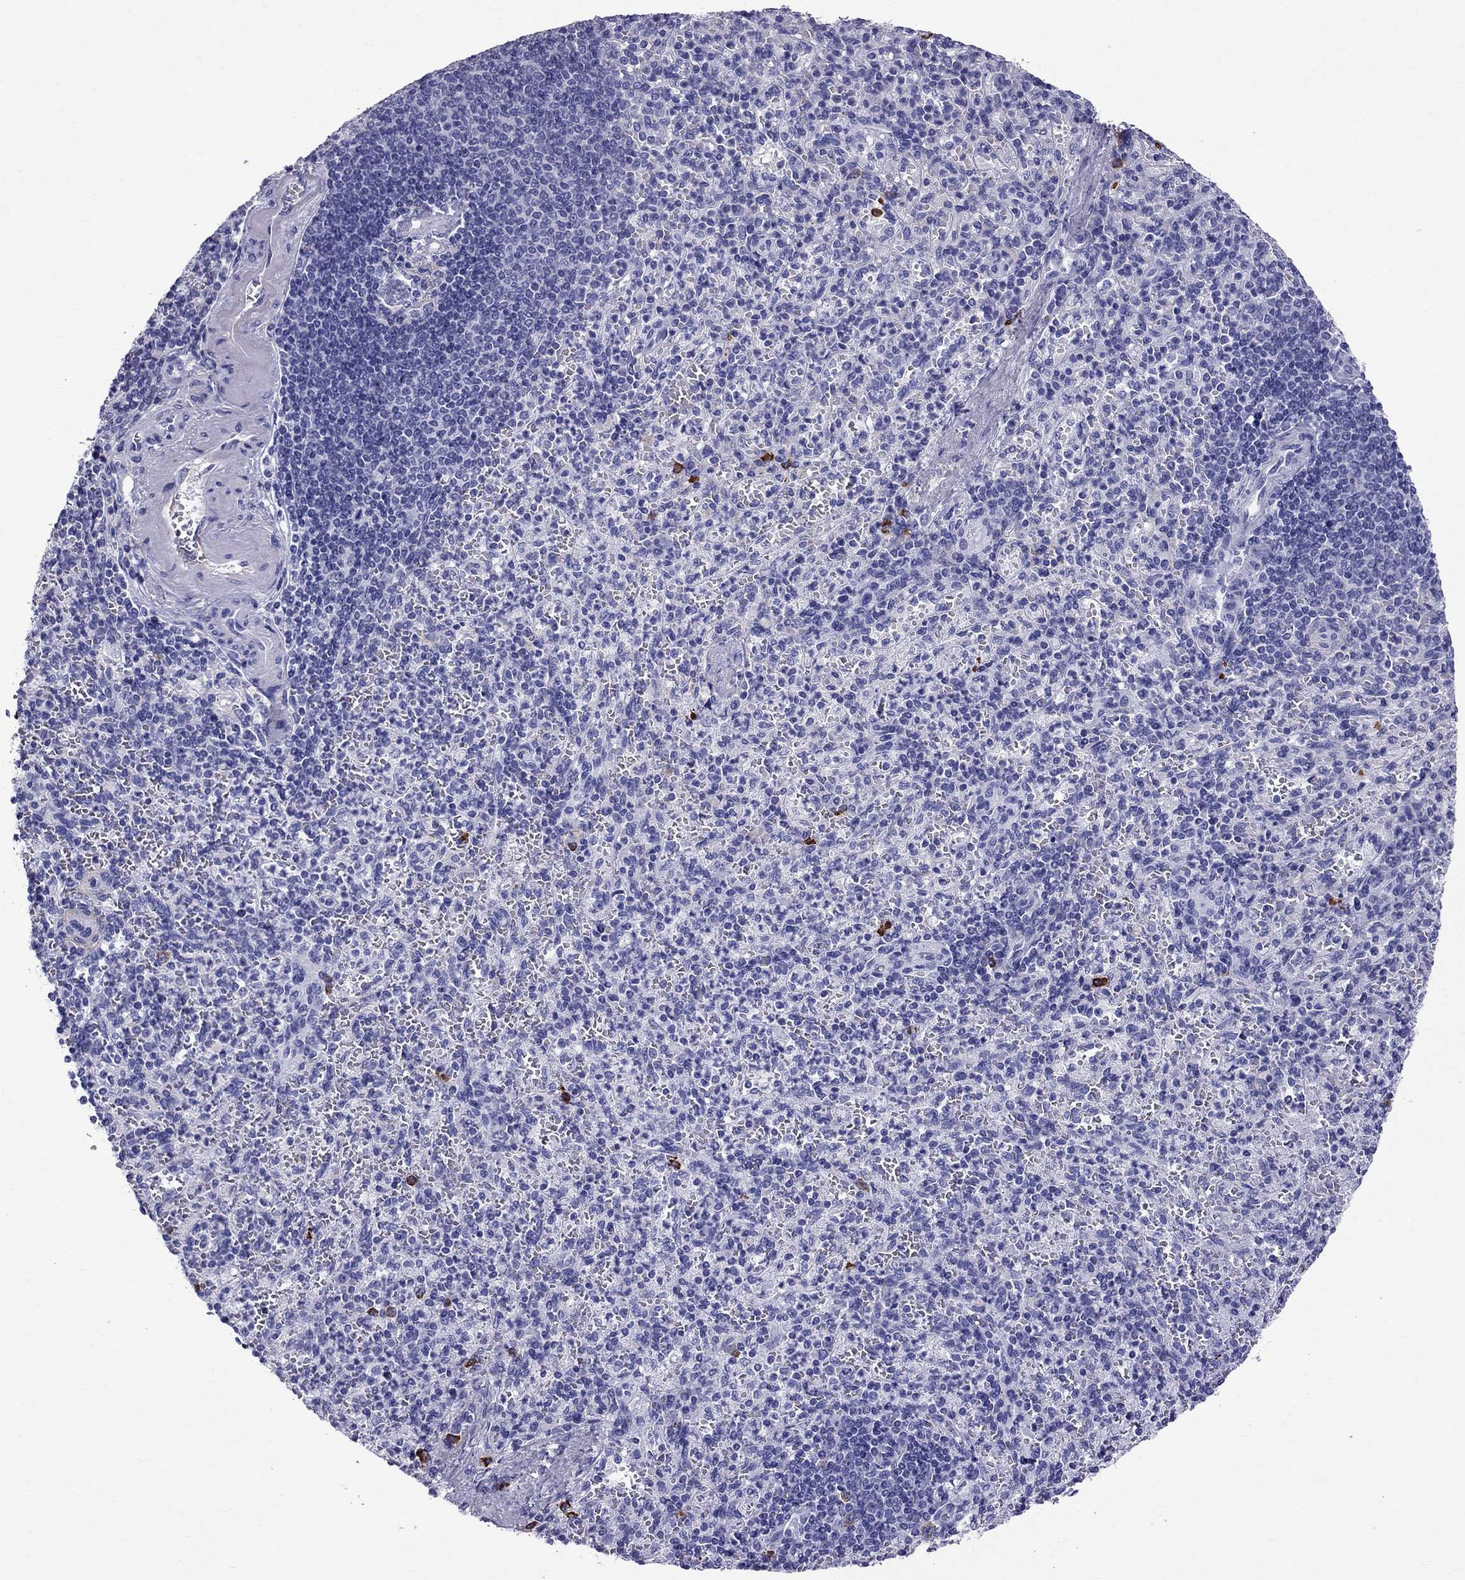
{"staining": {"intensity": "strong", "quantity": "<25%", "location": "cytoplasmic/membranous"}, "tissue": "spleen", "cell_type": "Cells in red pulp", "image_type": "normal", "snomed": [{"axis": "morphology", "description": "Normal tissue, NOS"}, {"axis": "topography", "description": "Spleen"}], "caption": "High-power microscopy captured an IHC photomicrograph of unremarkable spleen, revealing strong cytoplasmic/membranous staining in about <25% of cells in red pulp.", "gene": "SCART1", "patient": {"sex": "female", "age": 74}}